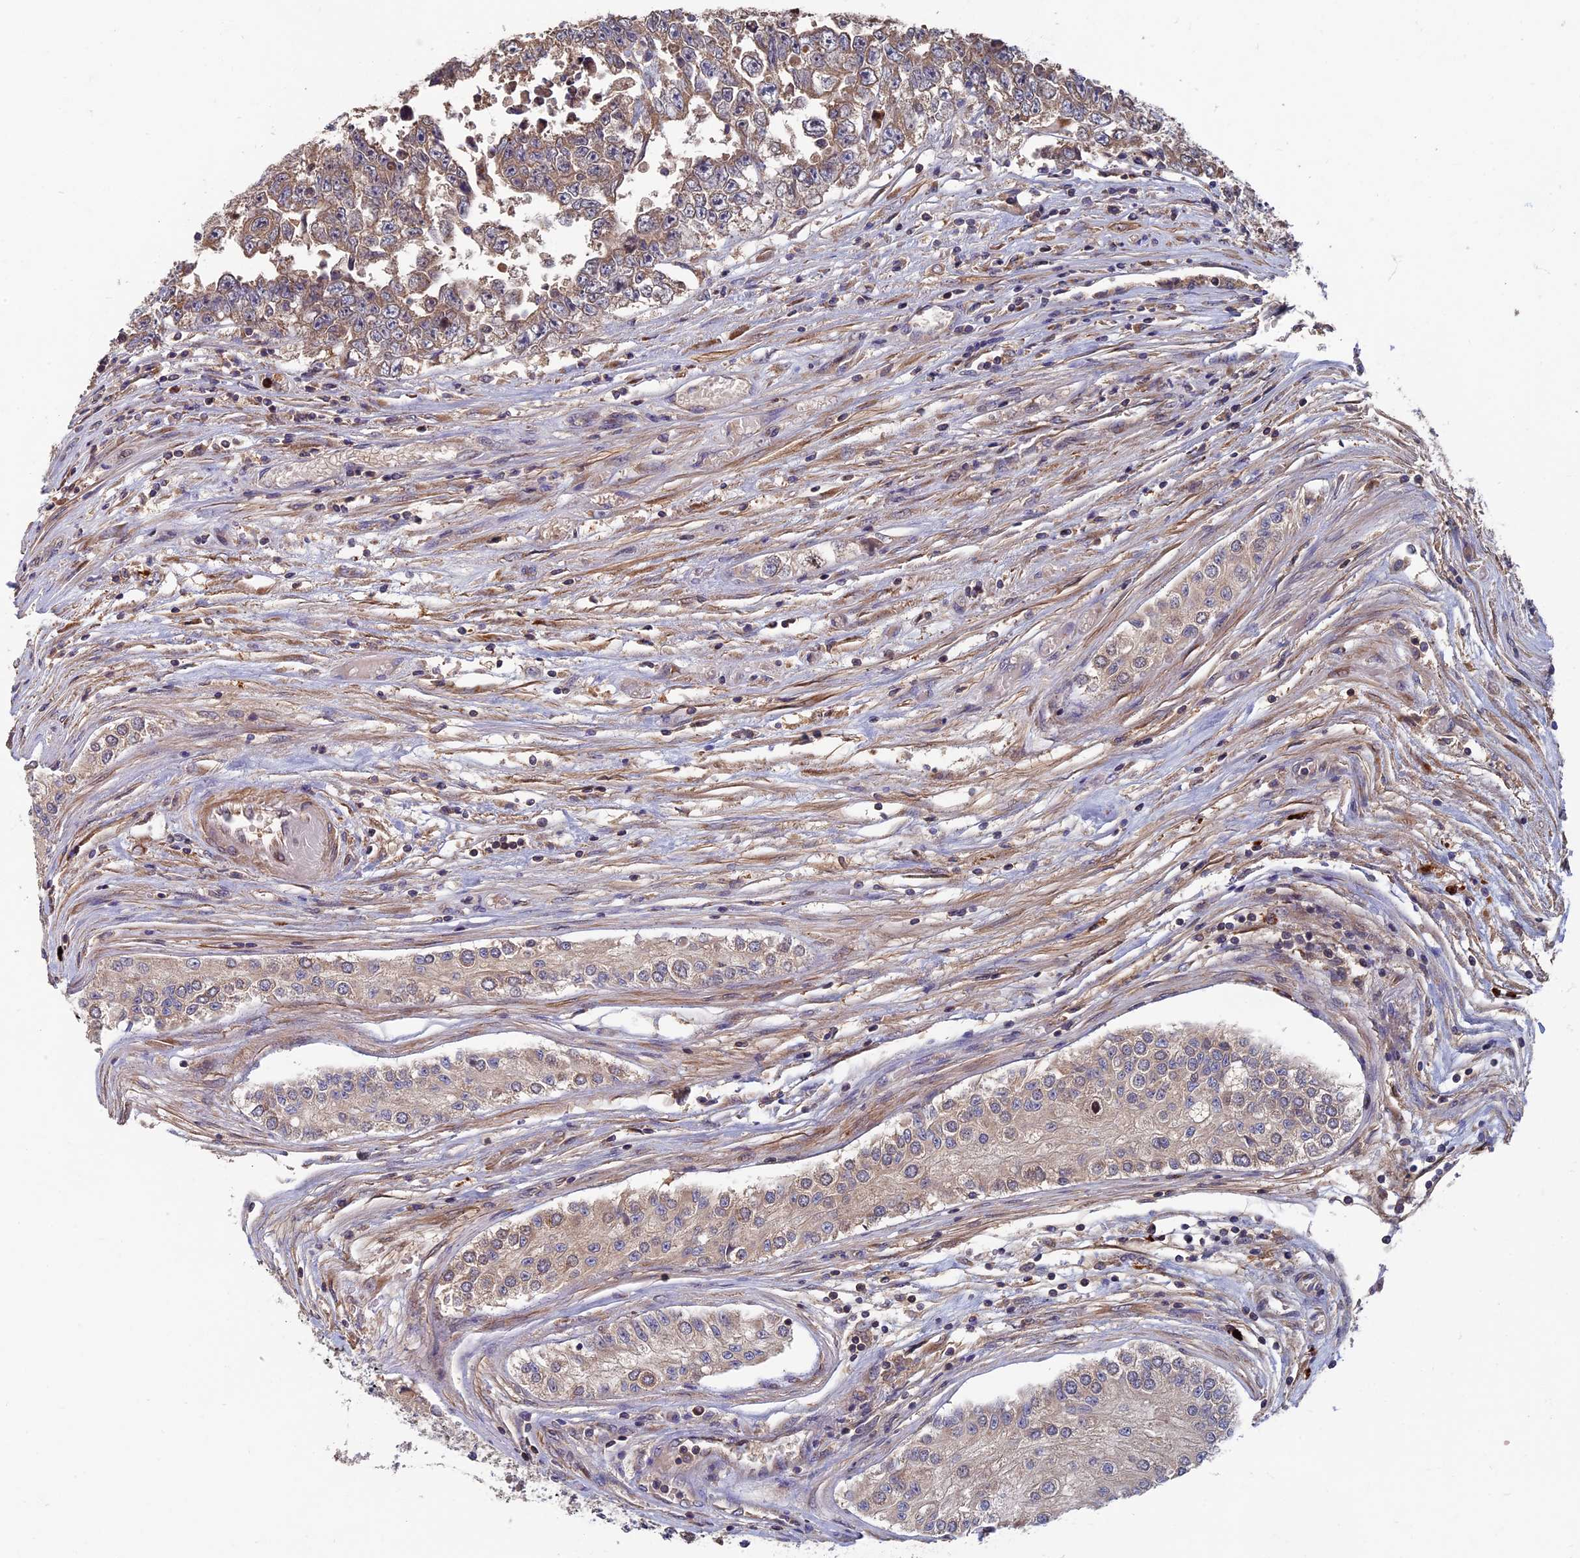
{"staining": {"intensity": "weak", "quantity": ">75%", "location": "cytoplasmic/membranous"}, "tissue": "testis cancer", "cell_type": "Tumor cells", "image_type": "cancer", "snomed": [{"axis": "morphology", "description": "Carcinoma, Embryonal, NOS"}, {"axis": "topography", "description": "Testis"}], "caption": "Approximately >75% of tumor cells in human embryonal carcinoma (testis) reveal weak cytoplasmic/membranous protein staining as visualized by brown immunohistochemical staining.", "gene": "TNK2", "patient": {"sex": "male", "age": 25}}